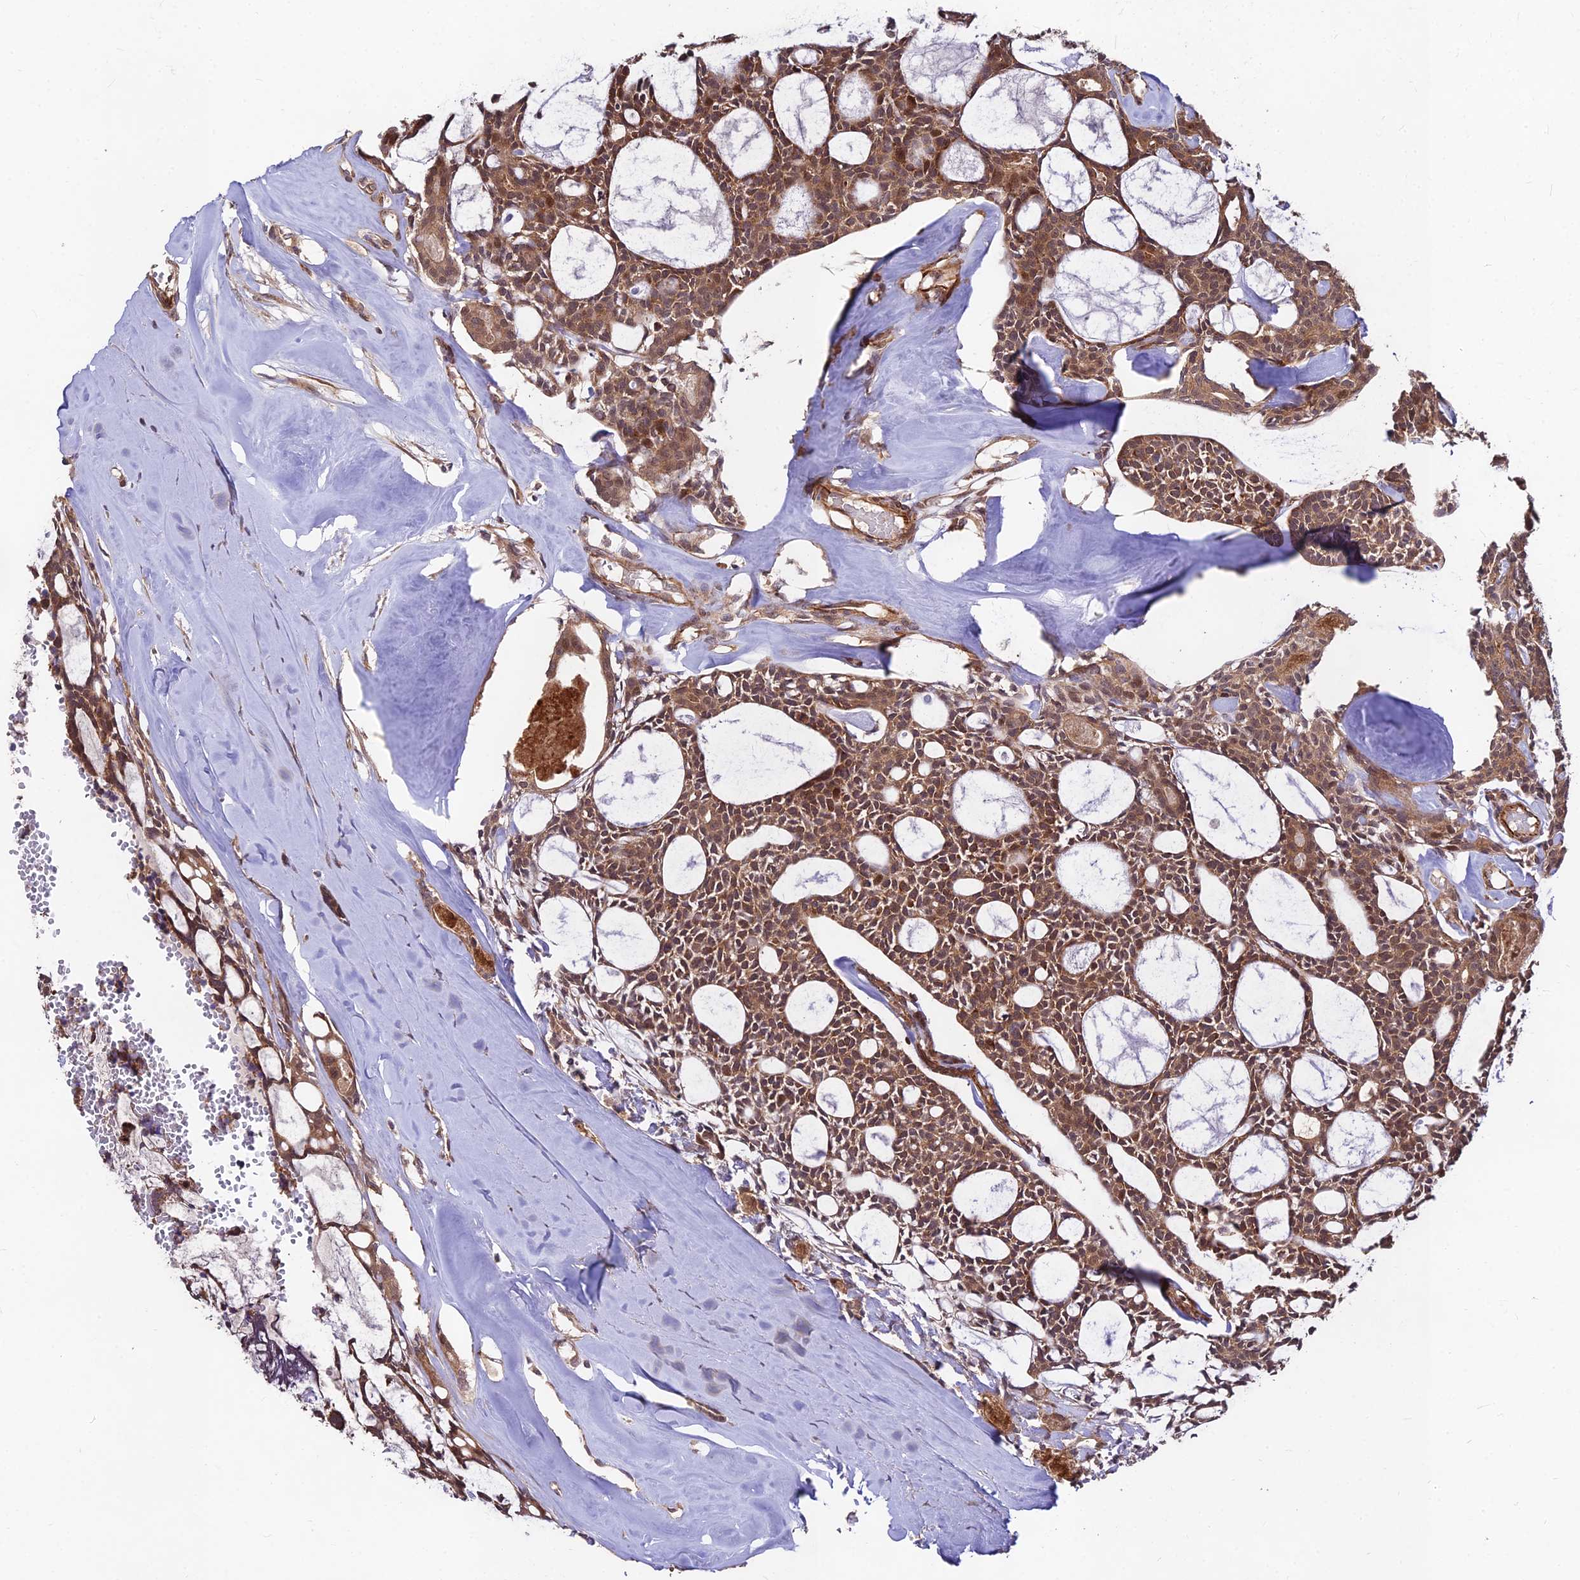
{"staining": {"intensity": "moderate", "quantity": ">75%", "location": "cytoplasmic/membranous,nuclear"}, "tissue": "head and neck cancer", "cell_type": "Tumor cells", "image_type": "cancer", "snomed": [{"axis": "morphology", "description": "Adenocarcinoma, NOS"}, {"axis": "topography", "description": "Salivary gland"}, {"axis": "topography", "description": "Head-Neck"}], "caption": "Human head and neck cancer stained with a brown dye demonstrates moderate cytoplasmic/membranous and nuclear positive positivity in approximately >75% of tumor cells.", "gene": "MKKS", "patient": {"sex": "male", "age": 55}}